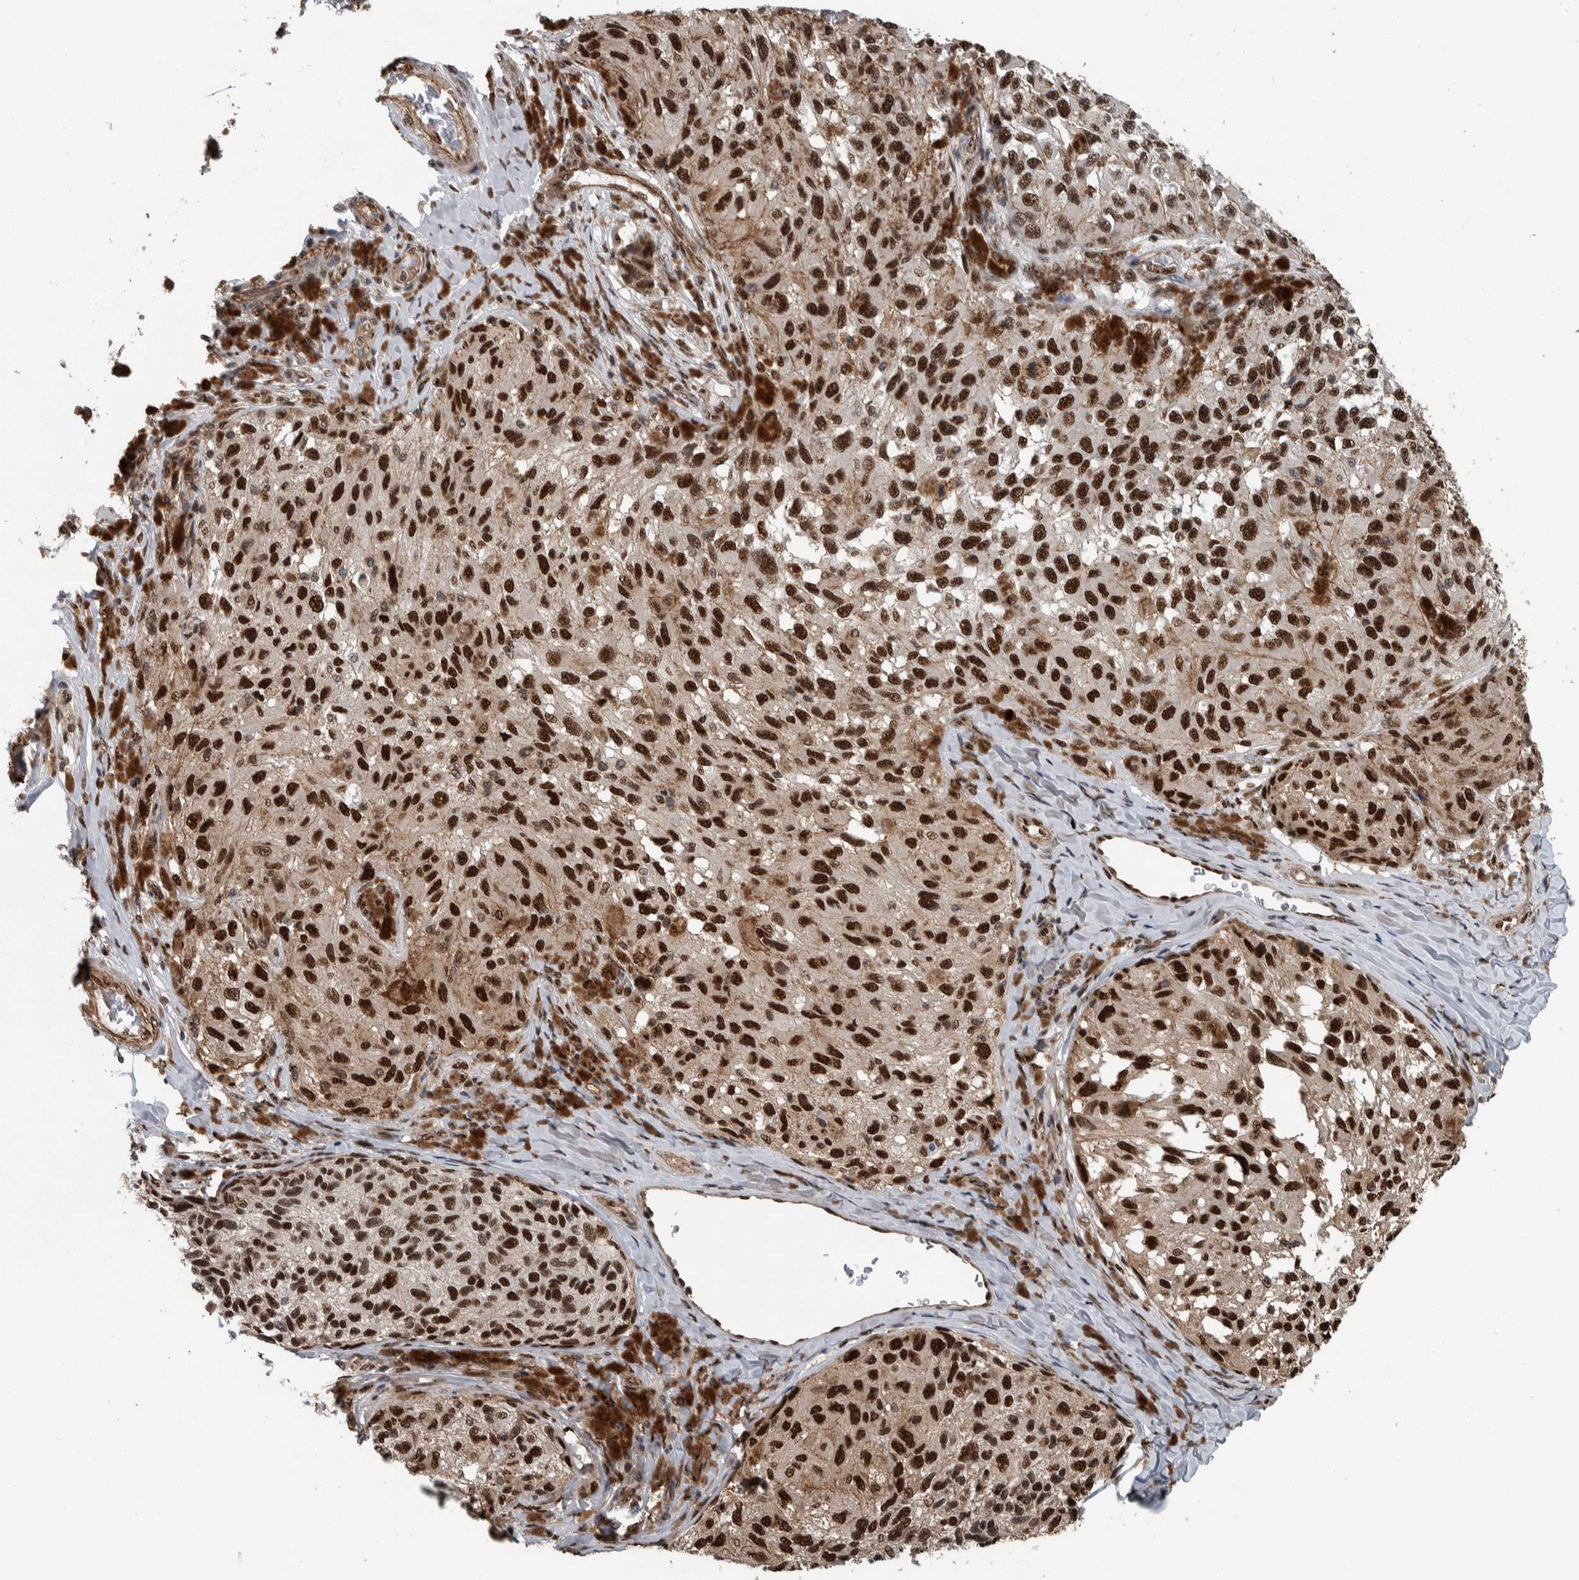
{"staining": {"intensity": "strong", "quantity": ">75%", "location": "nuclear"}, "tissue": "melanoma", "cell_type": "Tumor cells", "image_type": "cancer", "snomed": [{"axis": "morphology", "description": "Malignant melanoma, NOS"}, {"axis": "topography", "description": "Skin"}], "caption": "IHC of melanoma displays high levels of strong nuclear positivity in approximately >75% of tumor cells. The staining was performed using DAB (3,3'-diaminobenzidine), with brown indicating positive protein expression. Nuclei are stained blue with hematoxylin.", "gene": "FAM135B", "patient": {"sex": "female", "age": 73}}